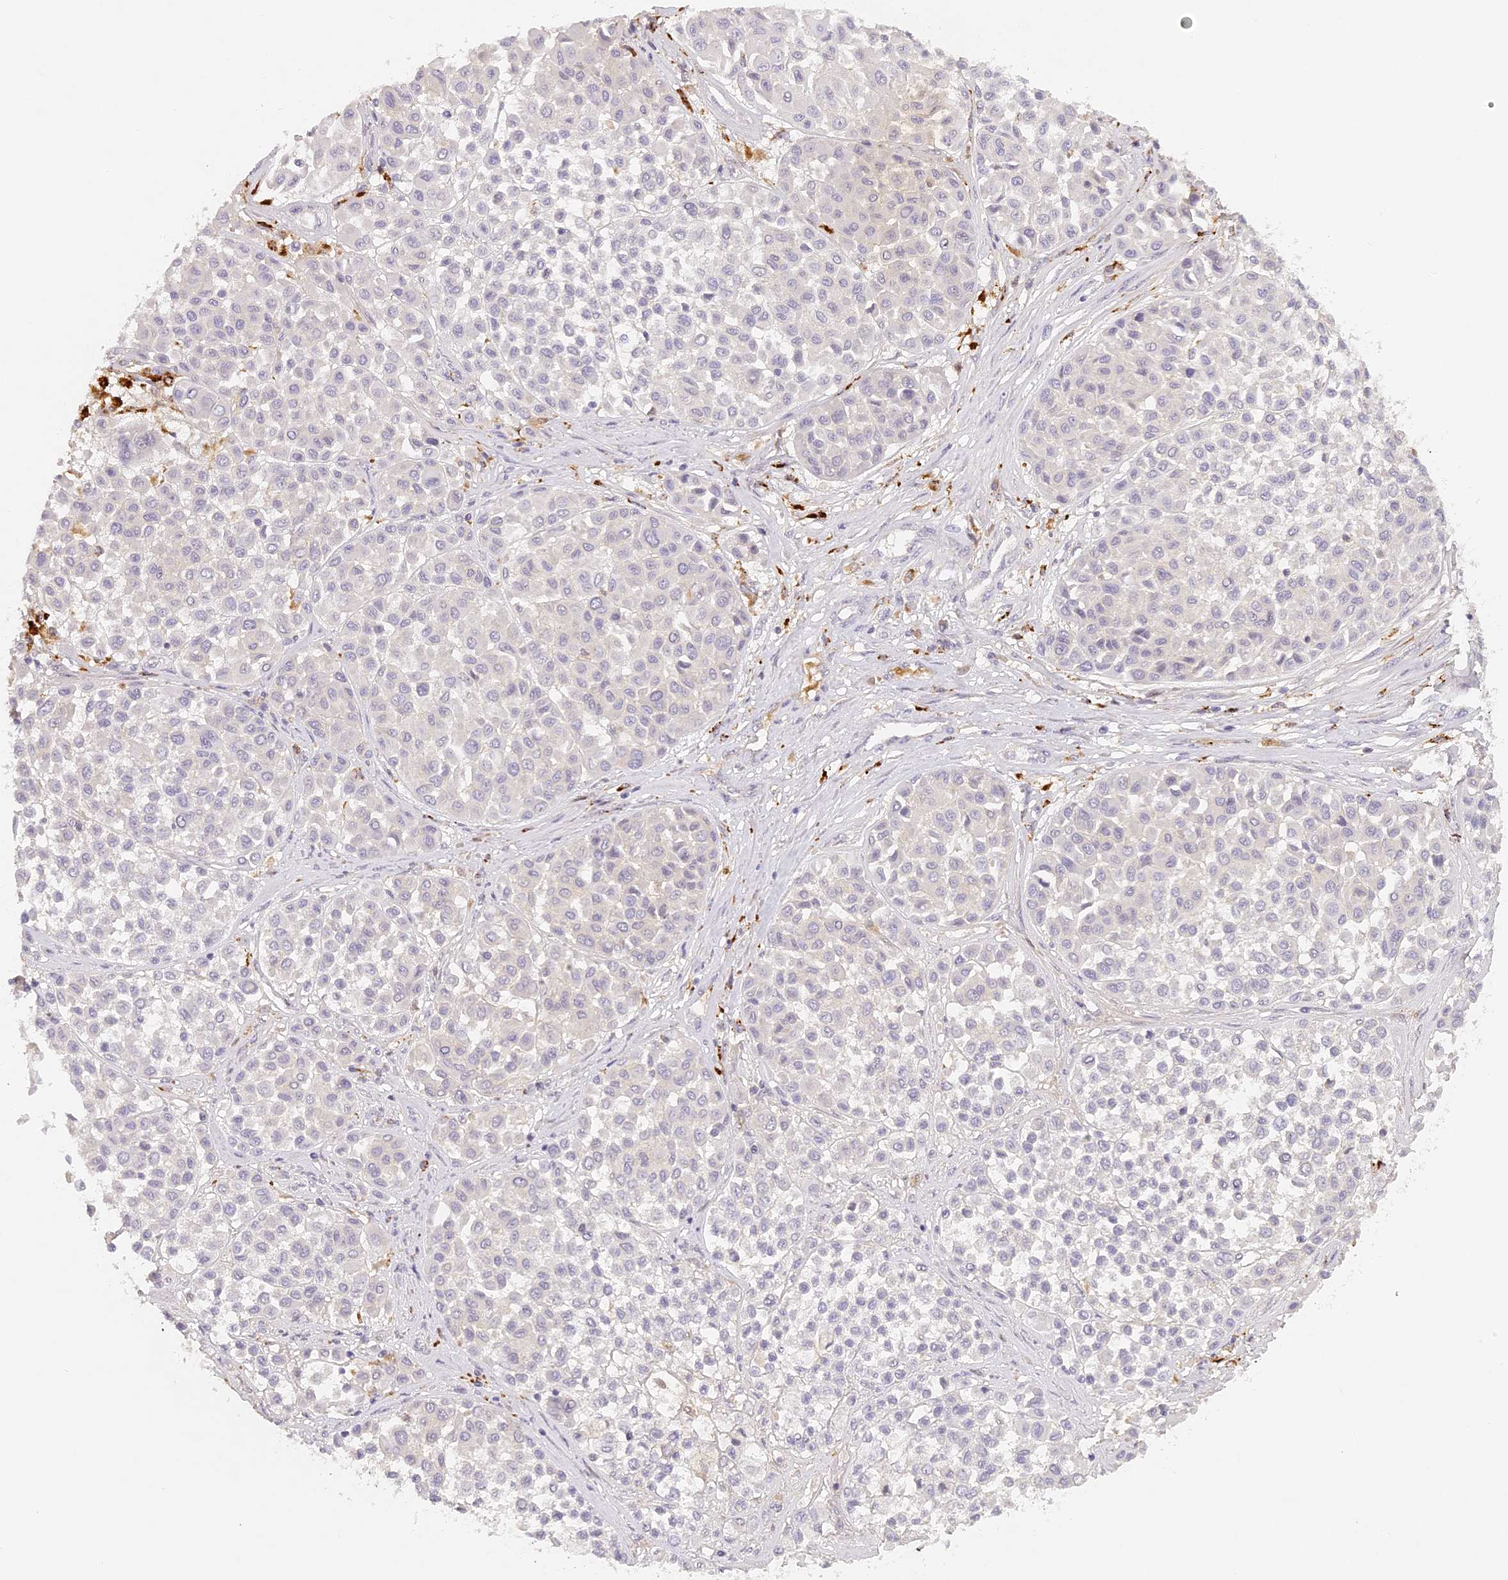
{"staining": {"intensity": "negative", "quantity": "none", "location": "none"}, "tissue": "melanoma", "cell_type": "Tumor cells", "image_type": "cancer", "snomed": [{"axis": "morphology", "description": "Malignant melanoma, Metastatic site"}, {"axis": "topography", "description": "Soft tissue"}], "caption": "The micrograph displays no staining of tumor cells in malignant melanoma (metastatic site). (DAB immunohistochemistry (IHC), high magnification).", "gene": "ELL3", "patient": {"sex": "male", "age": 41}}